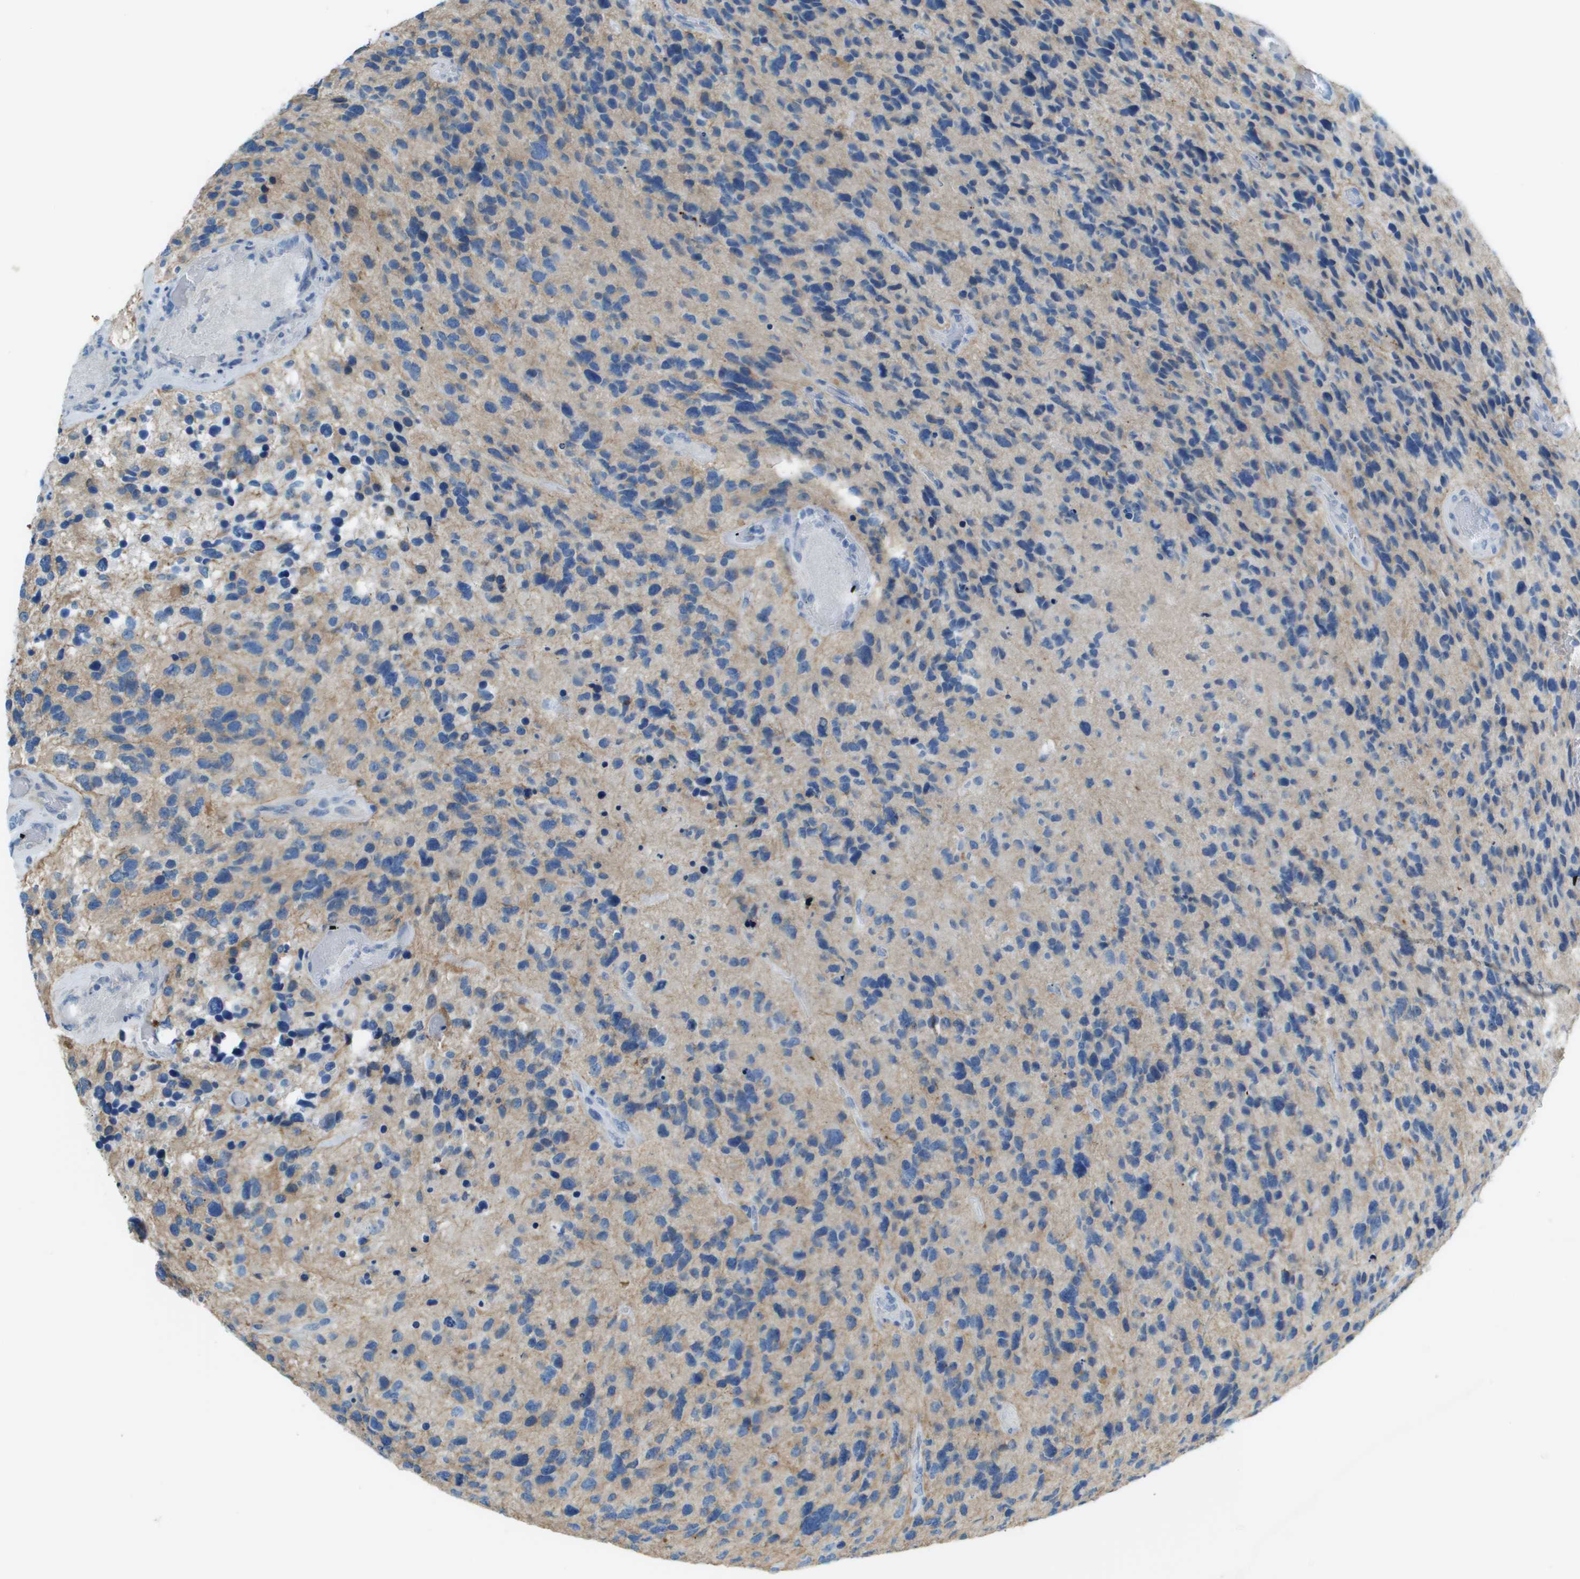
{"staining": {"intensity": "weak", "quantity": "<25%", "location": "cytoplasmic/membranous"}, "tissue": "glioma", "cell_type": "Tumor cells", "image_type": "cancer", "snomed": [{"axis": "morphology", "description": "Glioma, malignant, High grade"}, {"axis": "topography", "description": "Brain"}], "caption": "The micrograph shows no staining of tumor cells in glioma.", "gene": "SDC1", "patient": {"sex": "female", "age": 58}}